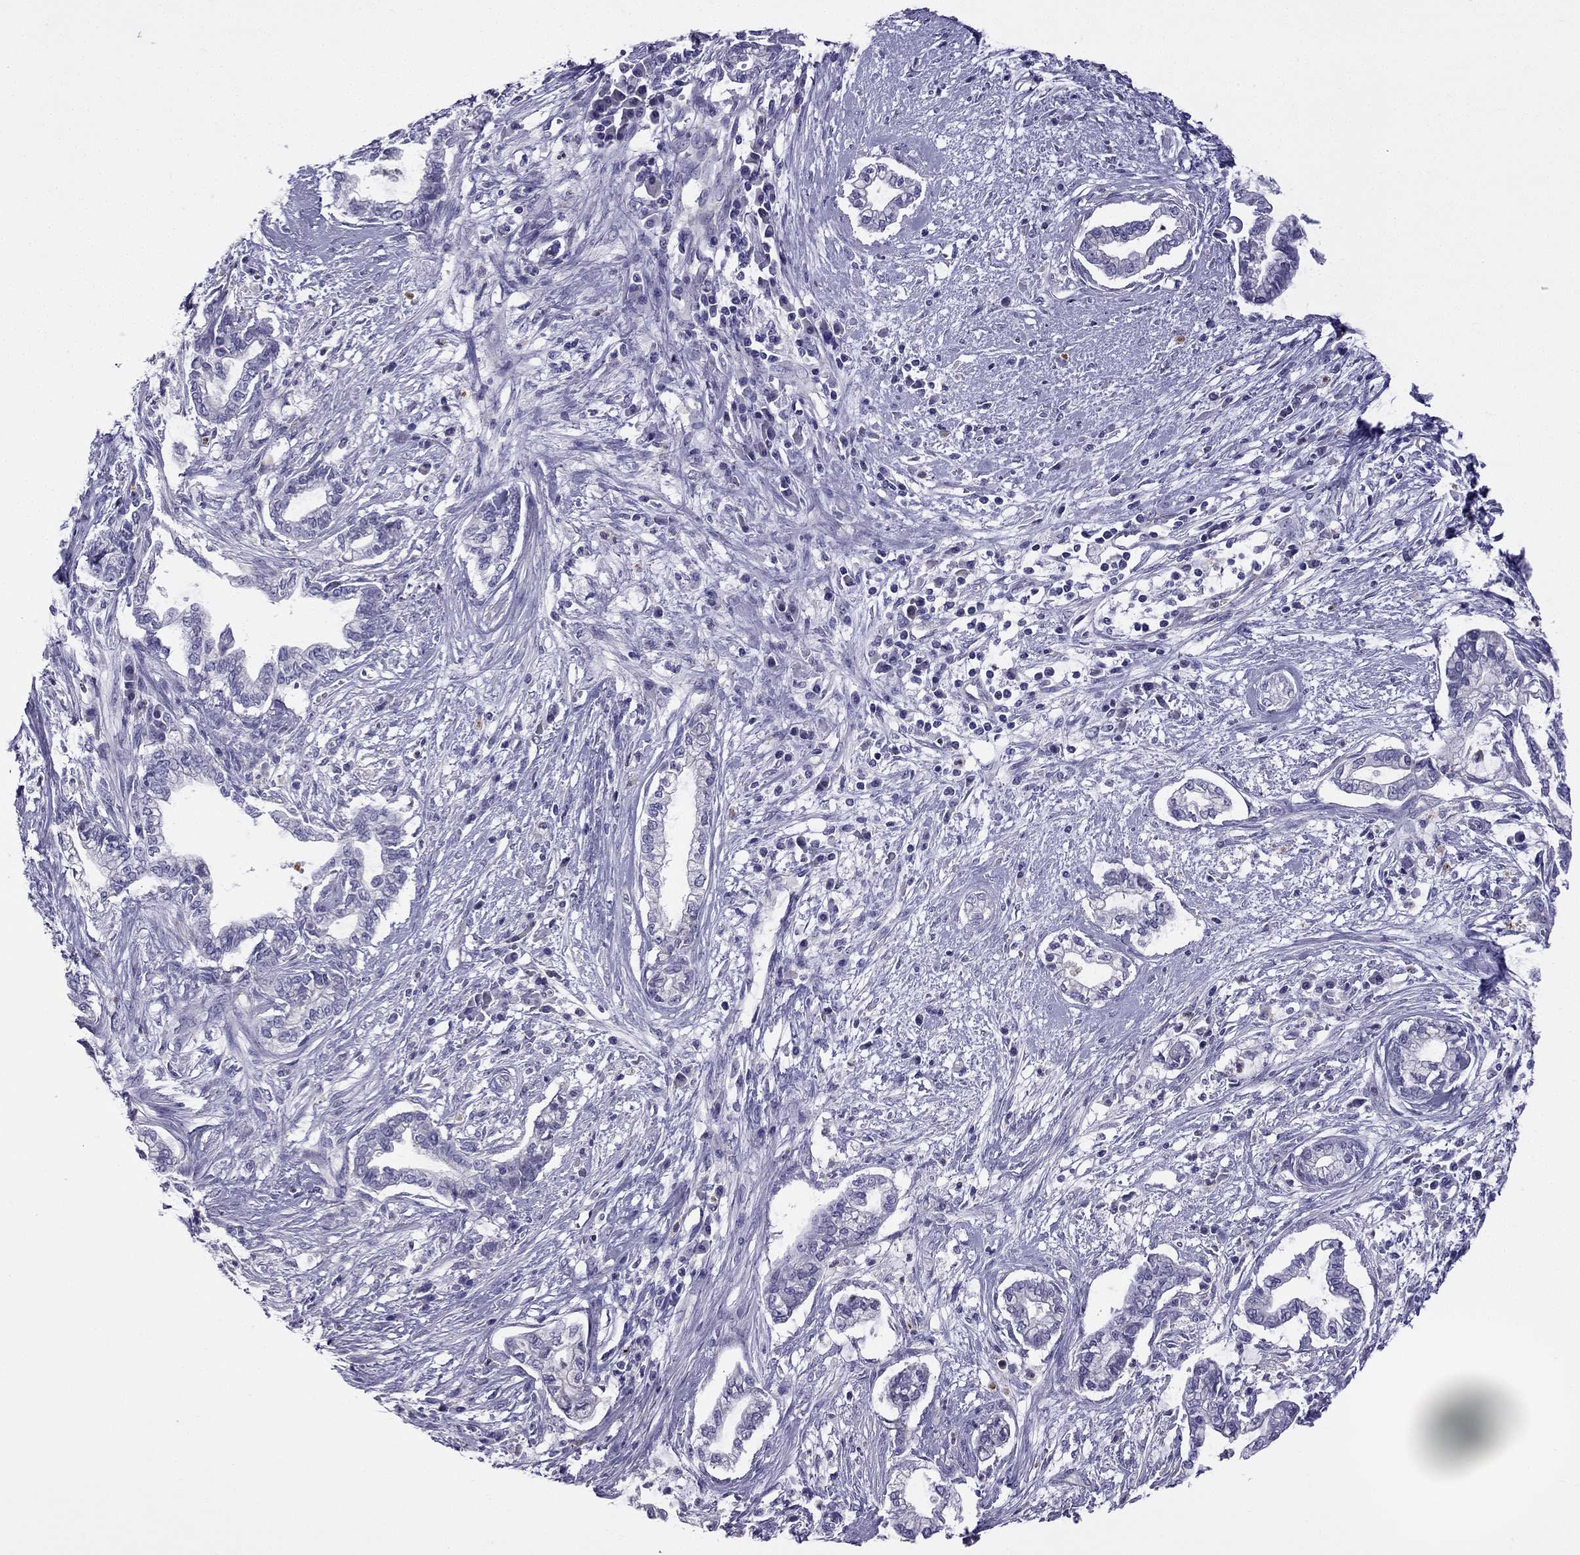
{"staining": {"intensity": "negative", "quantity": "none", "location": "none"}, "tissue": "cervical cancer", "cell_type": "Tumor cells", "image_type": "cancer", "snomed": [{"axis": "morphology", "description": "Adenocarcinoma, NOS"}, {"axis": "topography", "description": "Cervix"}], "caption": "A high-resolution histopathology image shows IHC staining of adenocarcinoma (cervical), which exhibits no significant staining in tumor cells.", "gene": "STOML3", "patient": {"sex": "female", "age": 62}}